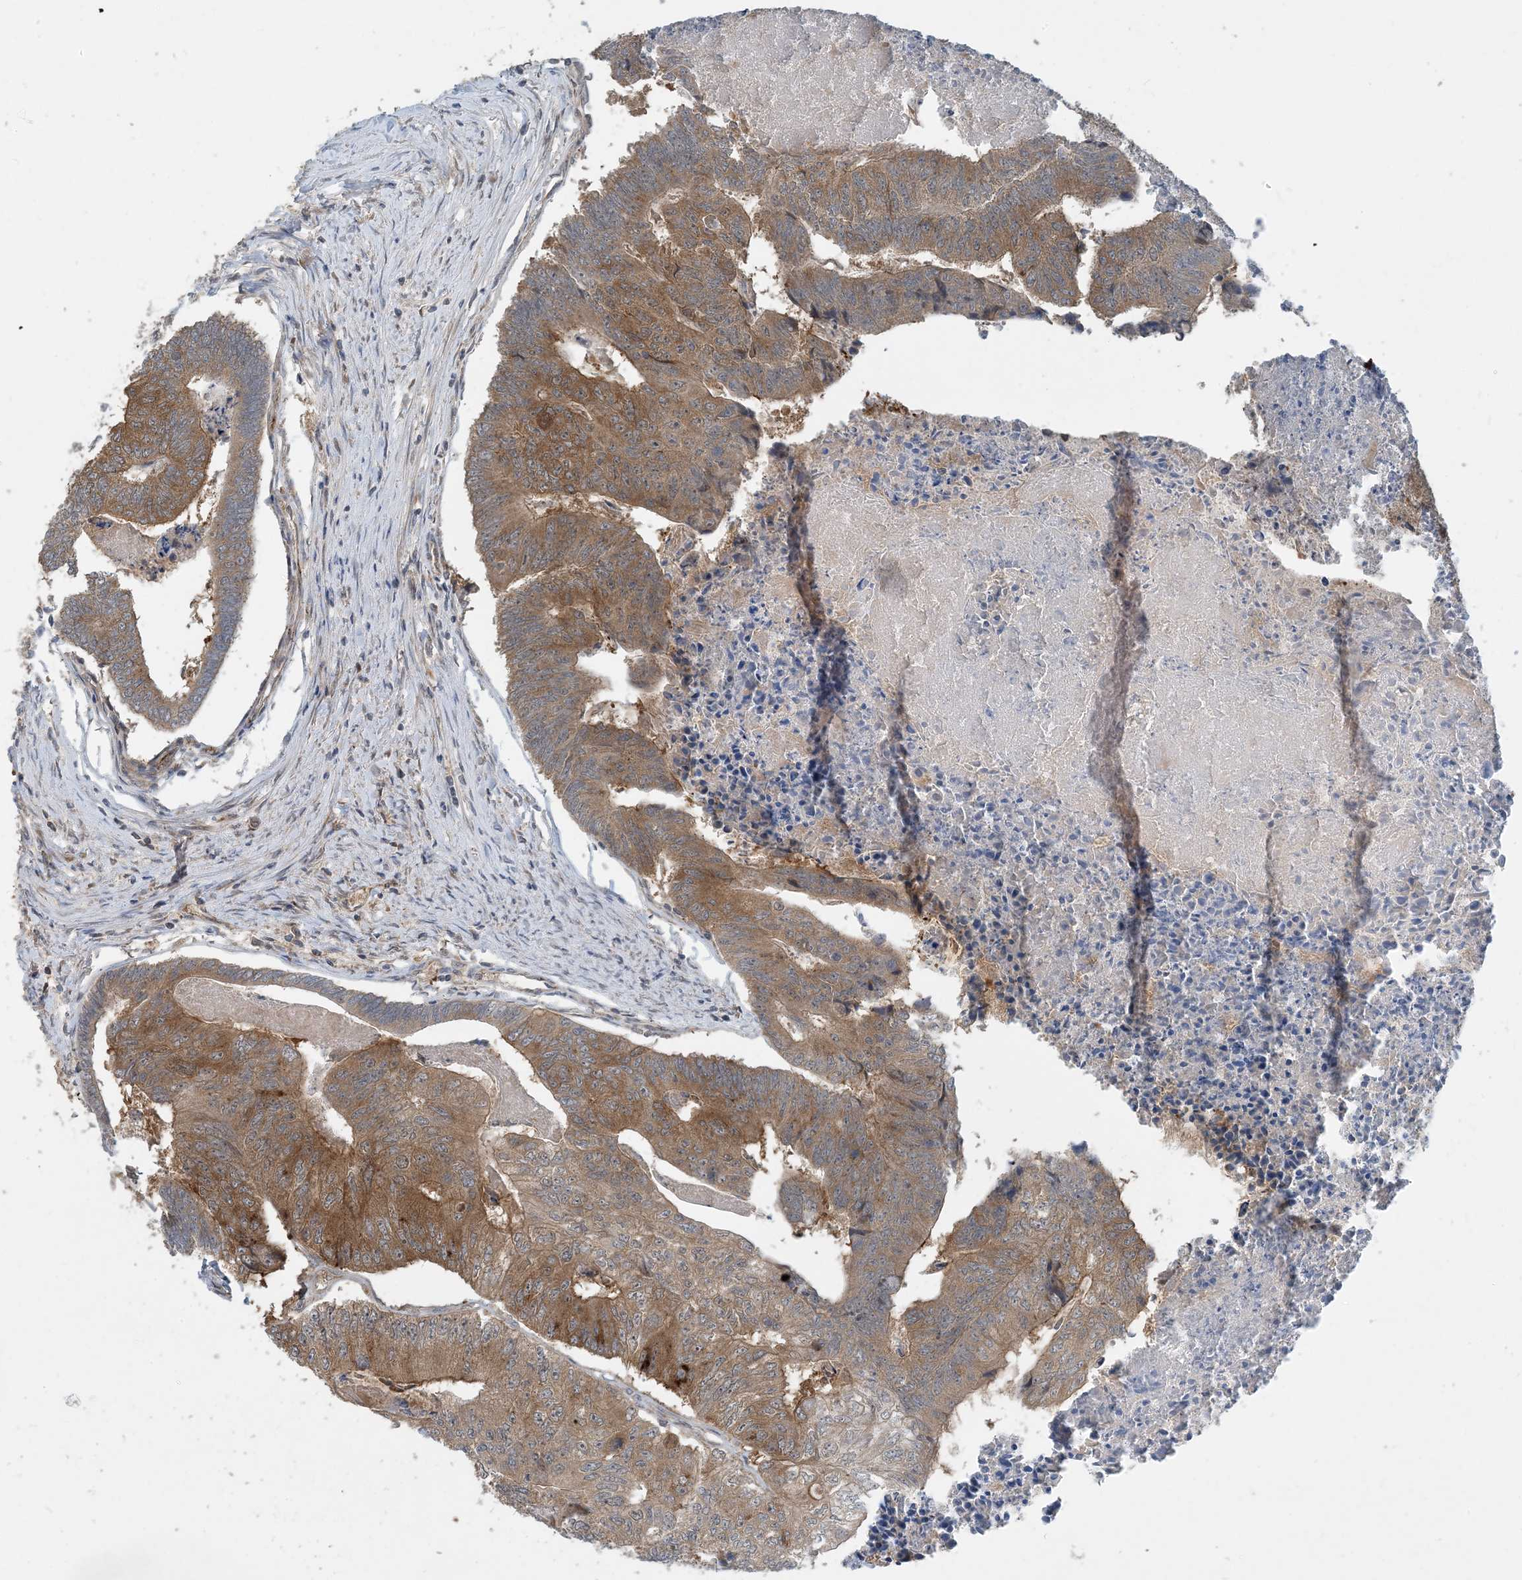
{"staining": {"intensity": "moderate", "quantity": ">75%", "location": "cytoplasmic/membranous"}, "tissue": "colorectal cancer", "cell_type": "Tumor cells", "image_type": "cancer", "snomed": [{"axis": "morphology", "description": "Adenocarcinoma, NOS"}, {"axis": "topography", "description": "Colon"}], "caption": "Adenocarcinoma (colorectal) stained with a brown dye demonstrates moderate cytoplasmic/membranous positive staining in about >75% of tumor cells.", "gene": "TINAG", "patient": {"sex": "female", "age": 67}}